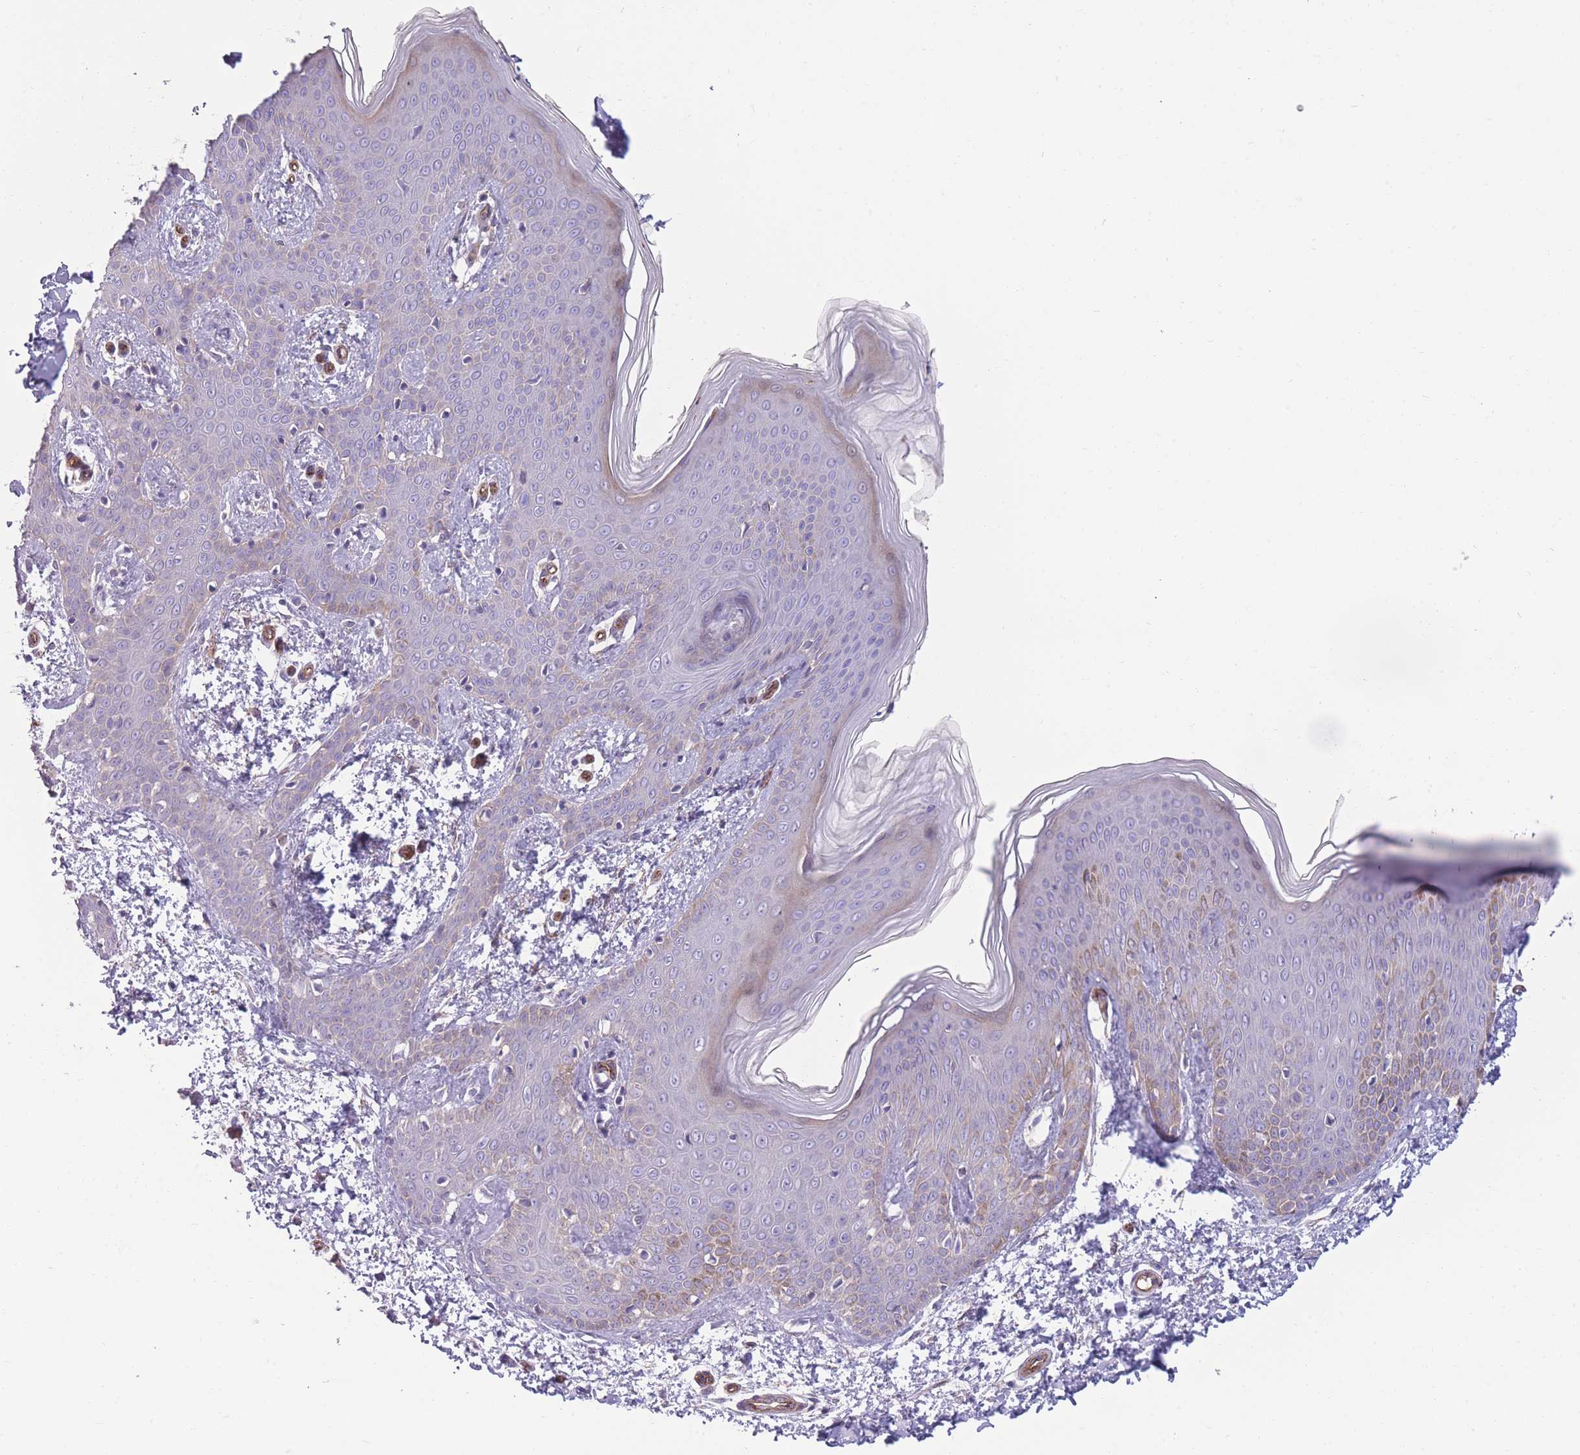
{"staining": {"intensity": "weak", "quantity": "<25%", "location": "cytoplasmic/membranous"}, "tissue": "skin", "cell_type": "Fibroblasts", "image_type": "normal", "snomed": [{"axis": "morphology", "description": "Normal tissue, NOS"}, {"axis": "topography", "description": "Skin"}], "caption": "Immunohistochemical staining of unremarkable skin shows no significant staining in fibroblasts.", "gene": "RGS11", "patient": {"sex": "male", "age": 36}}